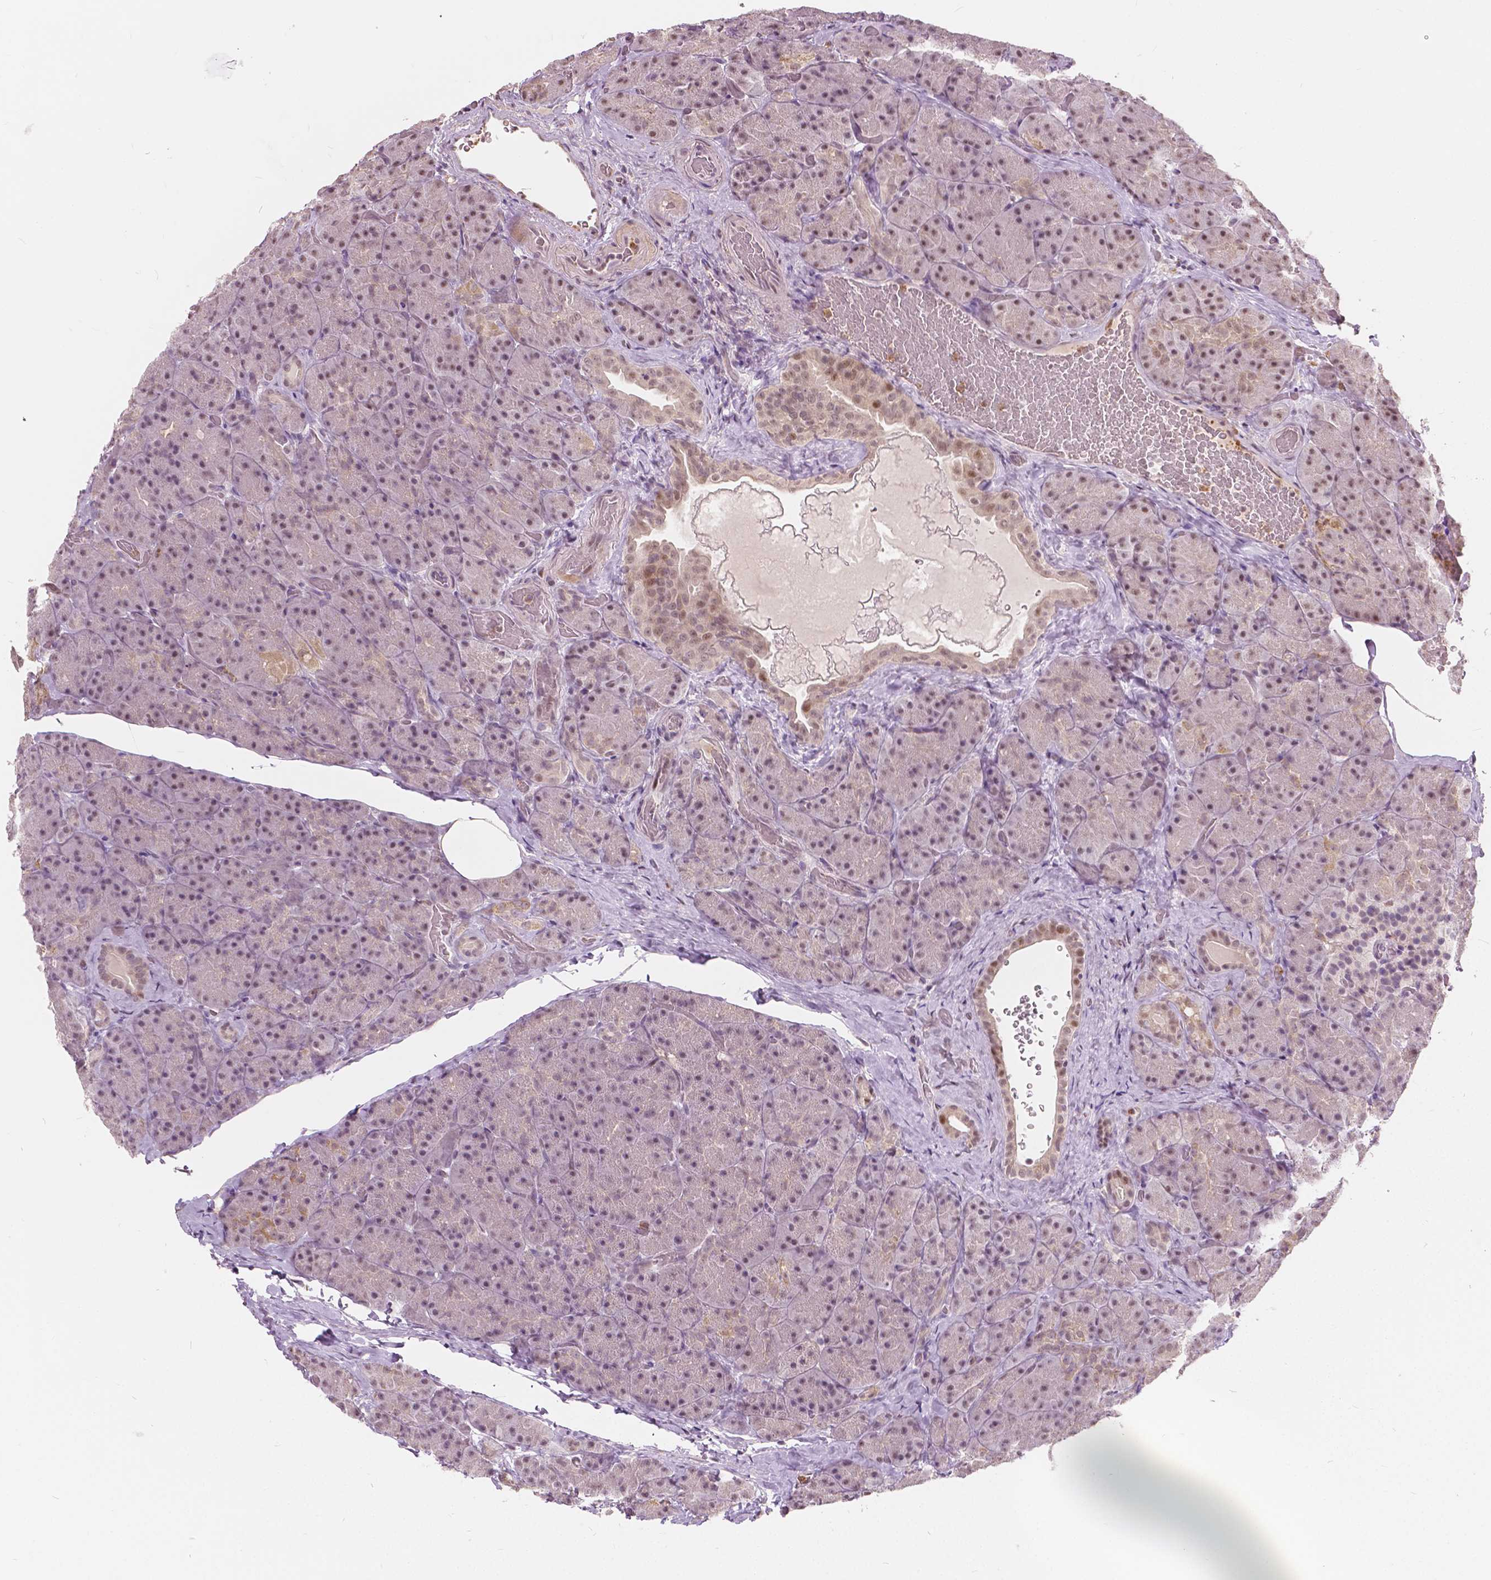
{"staining": {"intensity": "moderate", "quantity": "<25%", "location": "nuclear"}, "tissue": "pancreas", "cell_type": "Exocrine glandular cells", "image_type": "normal", "snomed": [{"axis": "morphology", "description": "Normal tissue, NOS"}, {"axis": "topography", "description": "Pancreas"}], "caption": "Brown immunohistochemical staining in unremarkable pancreas reveals moderate nuclear expression in approximately <25% of exocrine glandular cells. The protein is stained brown, and the nuclei are stained in blue (DAB IHC with brightfield microscopy, high magnification).", "gene": "DLX6", "patient": {"sex": "male", "age": 57}}